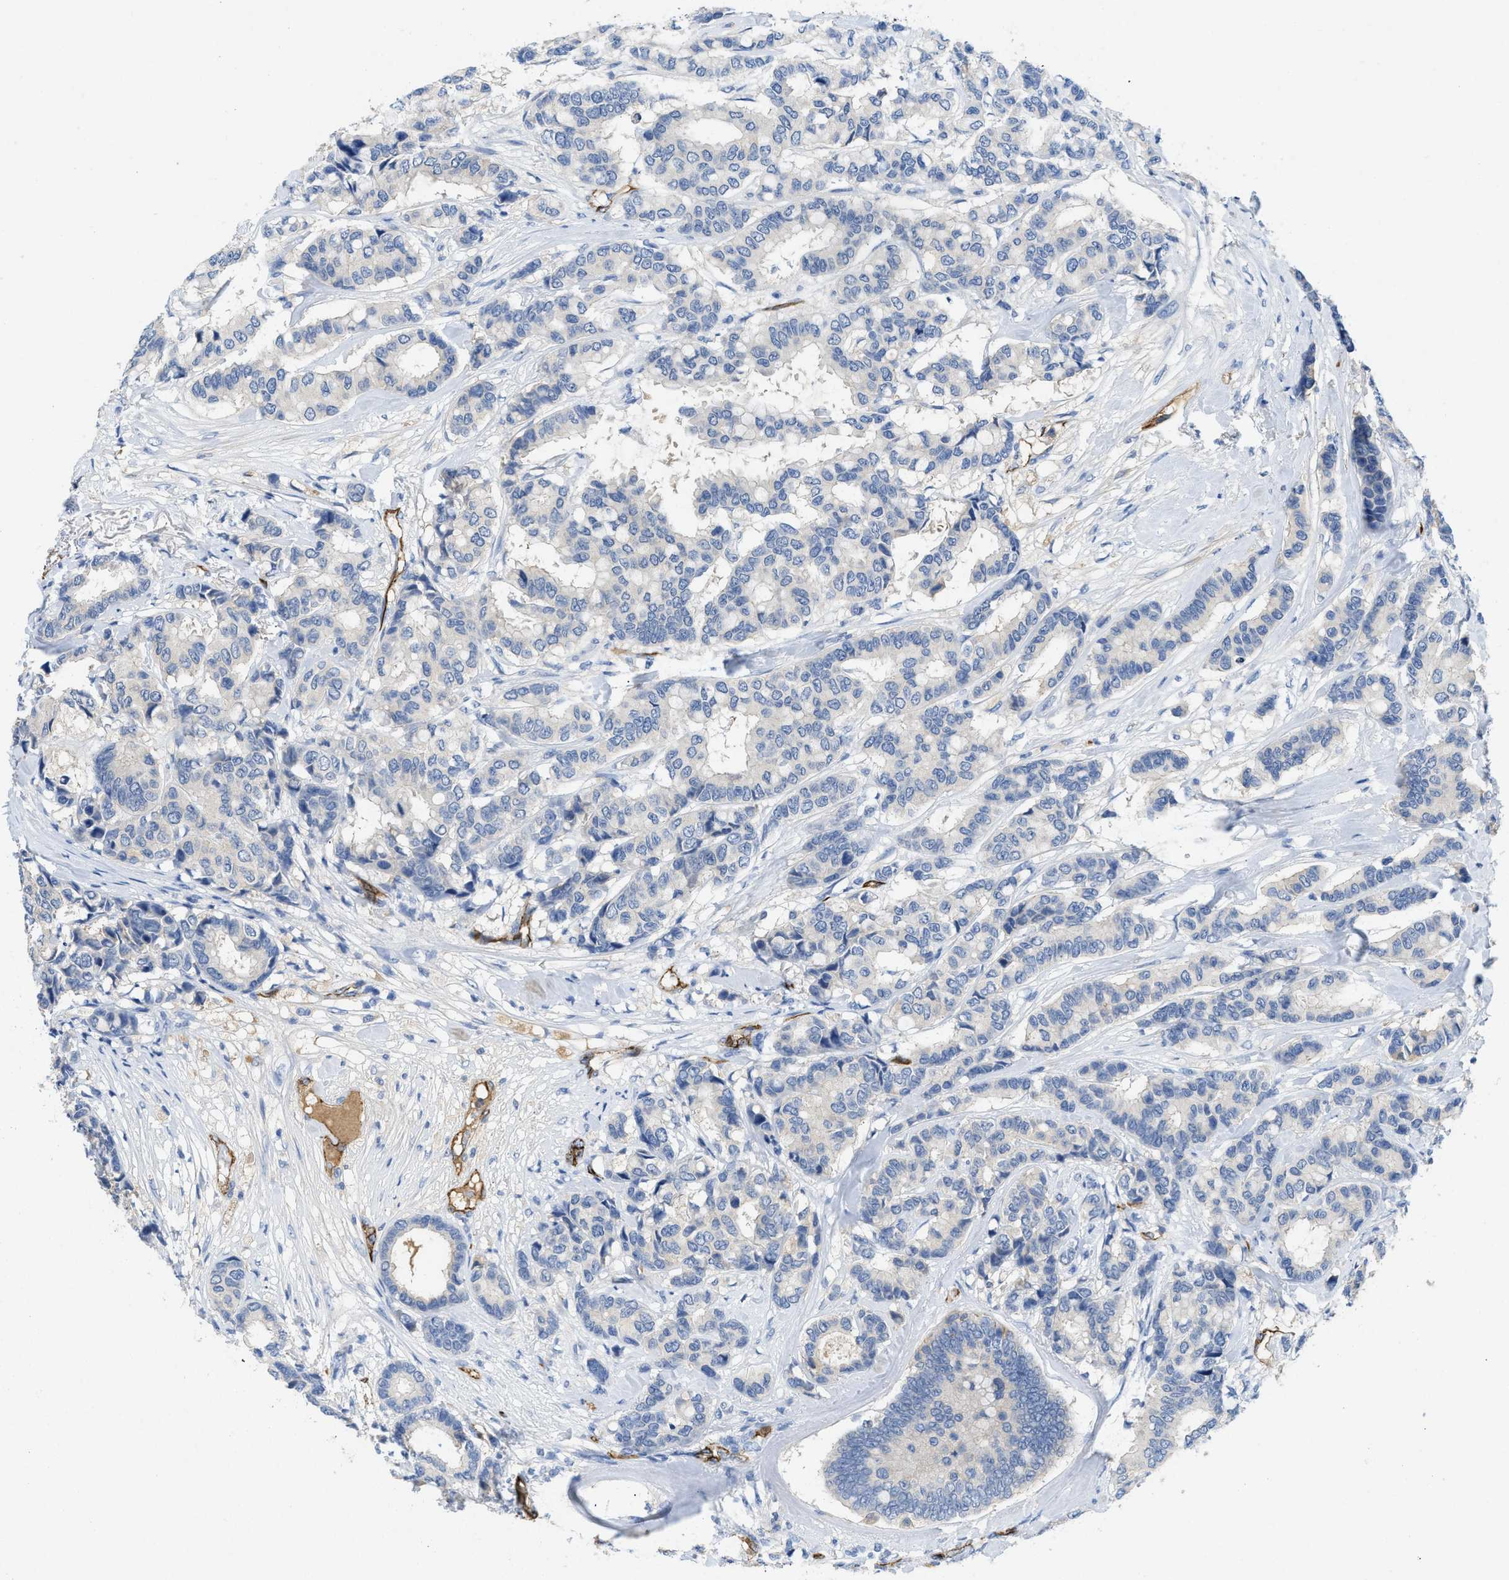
{"staining": {"intensity": "negative", "quantity": "none", "location": "none"}, "tissue": "breast cancer", "cell_type": "Tumor cells", "image_type": "cancer", "snomed": [{"axis": "morphology", "description": "Duct carcinoma"}, {"axis": "topography", "description": "Breast"}], "caption": "There is no significant positivity in tumor cells of breast infiltrating ductal carcinoma. The staining was performed using DAB to visualize the protein expression in brown, while the nuclei were stained in blue with hematoxylin (Magnification: 20x).", "gene": "SPEG", "patient": {"sex": "female", "age": 87}}